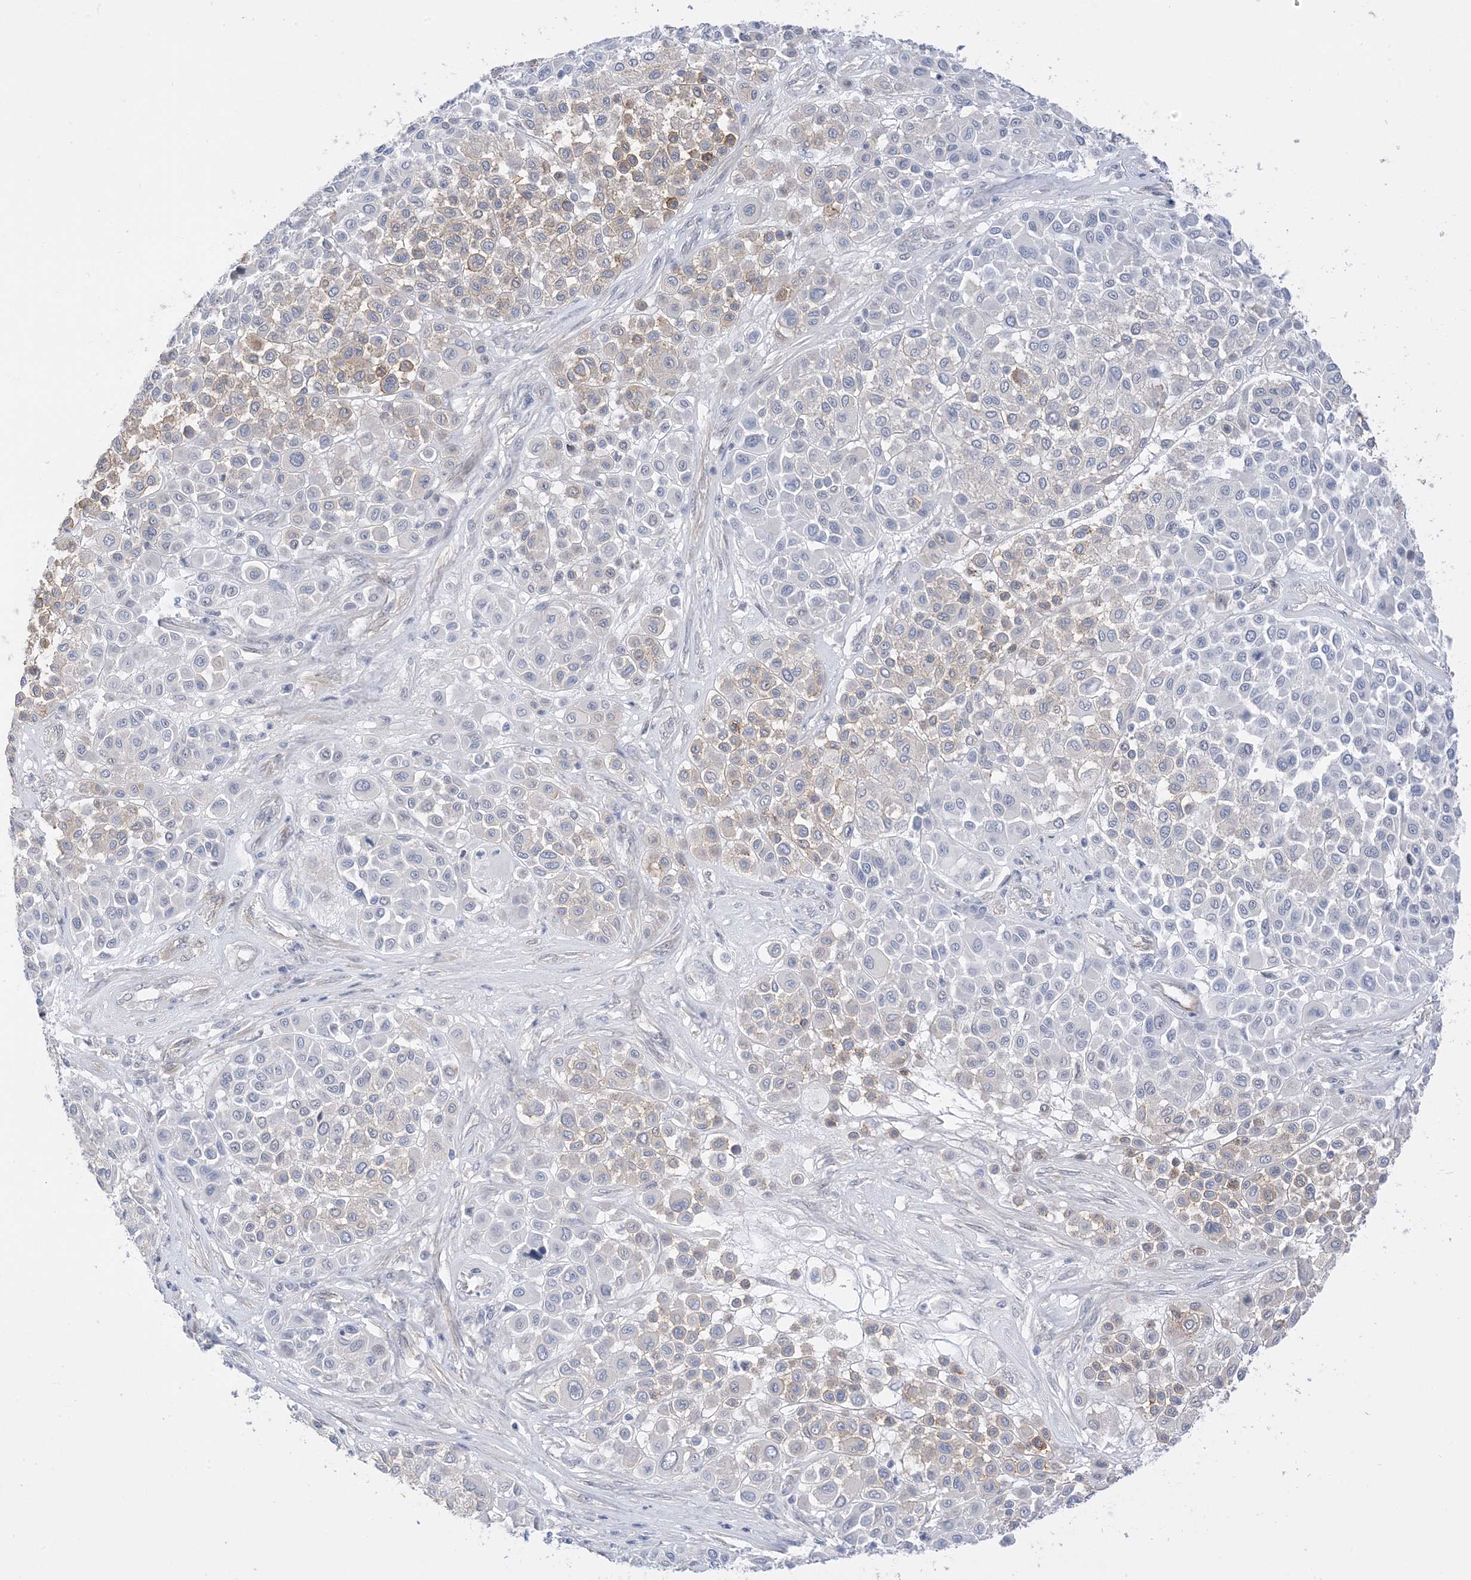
{"staining": {"intensity": "weak", "quantity": "<25%", "location": "cytoplasmic/membranous"}, "tissue": "melanoma", "cell_type": "Tumor cells", "image_type": "cancer", "snomed": [{"axis": "morphology", "description": "Malignant melanoma, Metastatic site"}, {"axis": "topography", "description": "Soft tissue"}], "caption": "Tumor cells are negative for brown protein staining in melanoma.", "gene": "IL36B", "patient": {"sex": "male", "age": 41}}